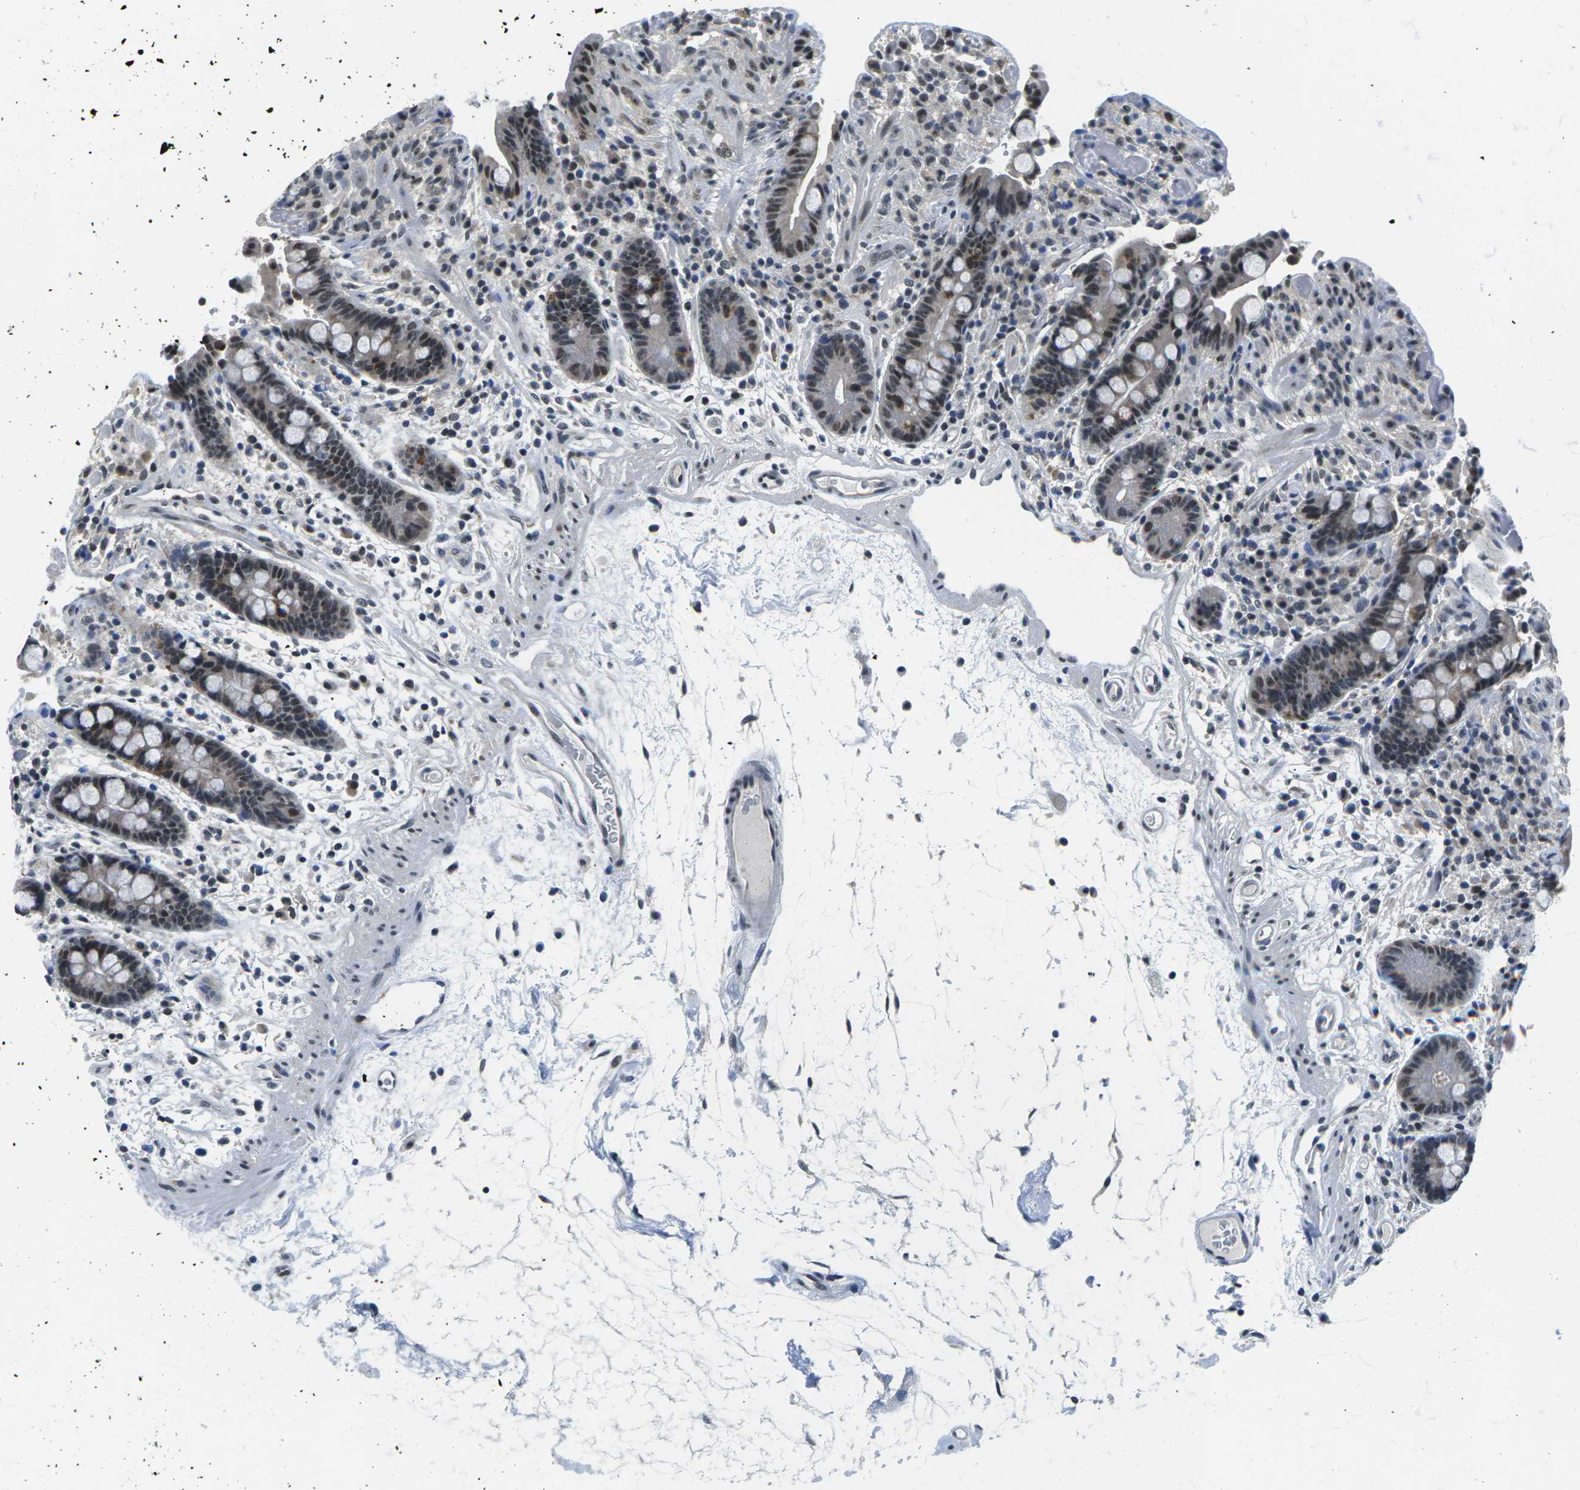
{"staining": {"intensity": "weak", "quantity": "<25%", "location": "nuclear"}, "tissue": "colon", "cell_type": "Endothelial cells", "image_type": "normal", "snomed": [{"axis": "morphology", "description": "Normal tissue, NOS"}, {"axis": "topography", "description": "Colon"}], "caption": "A high-resolution photomicrograph shows IHC staining of normal colon, which exhibits no significant staining in endothelial cells.", "gene": "NSRP1", "patient": {"sex": "male", "age": 73}}